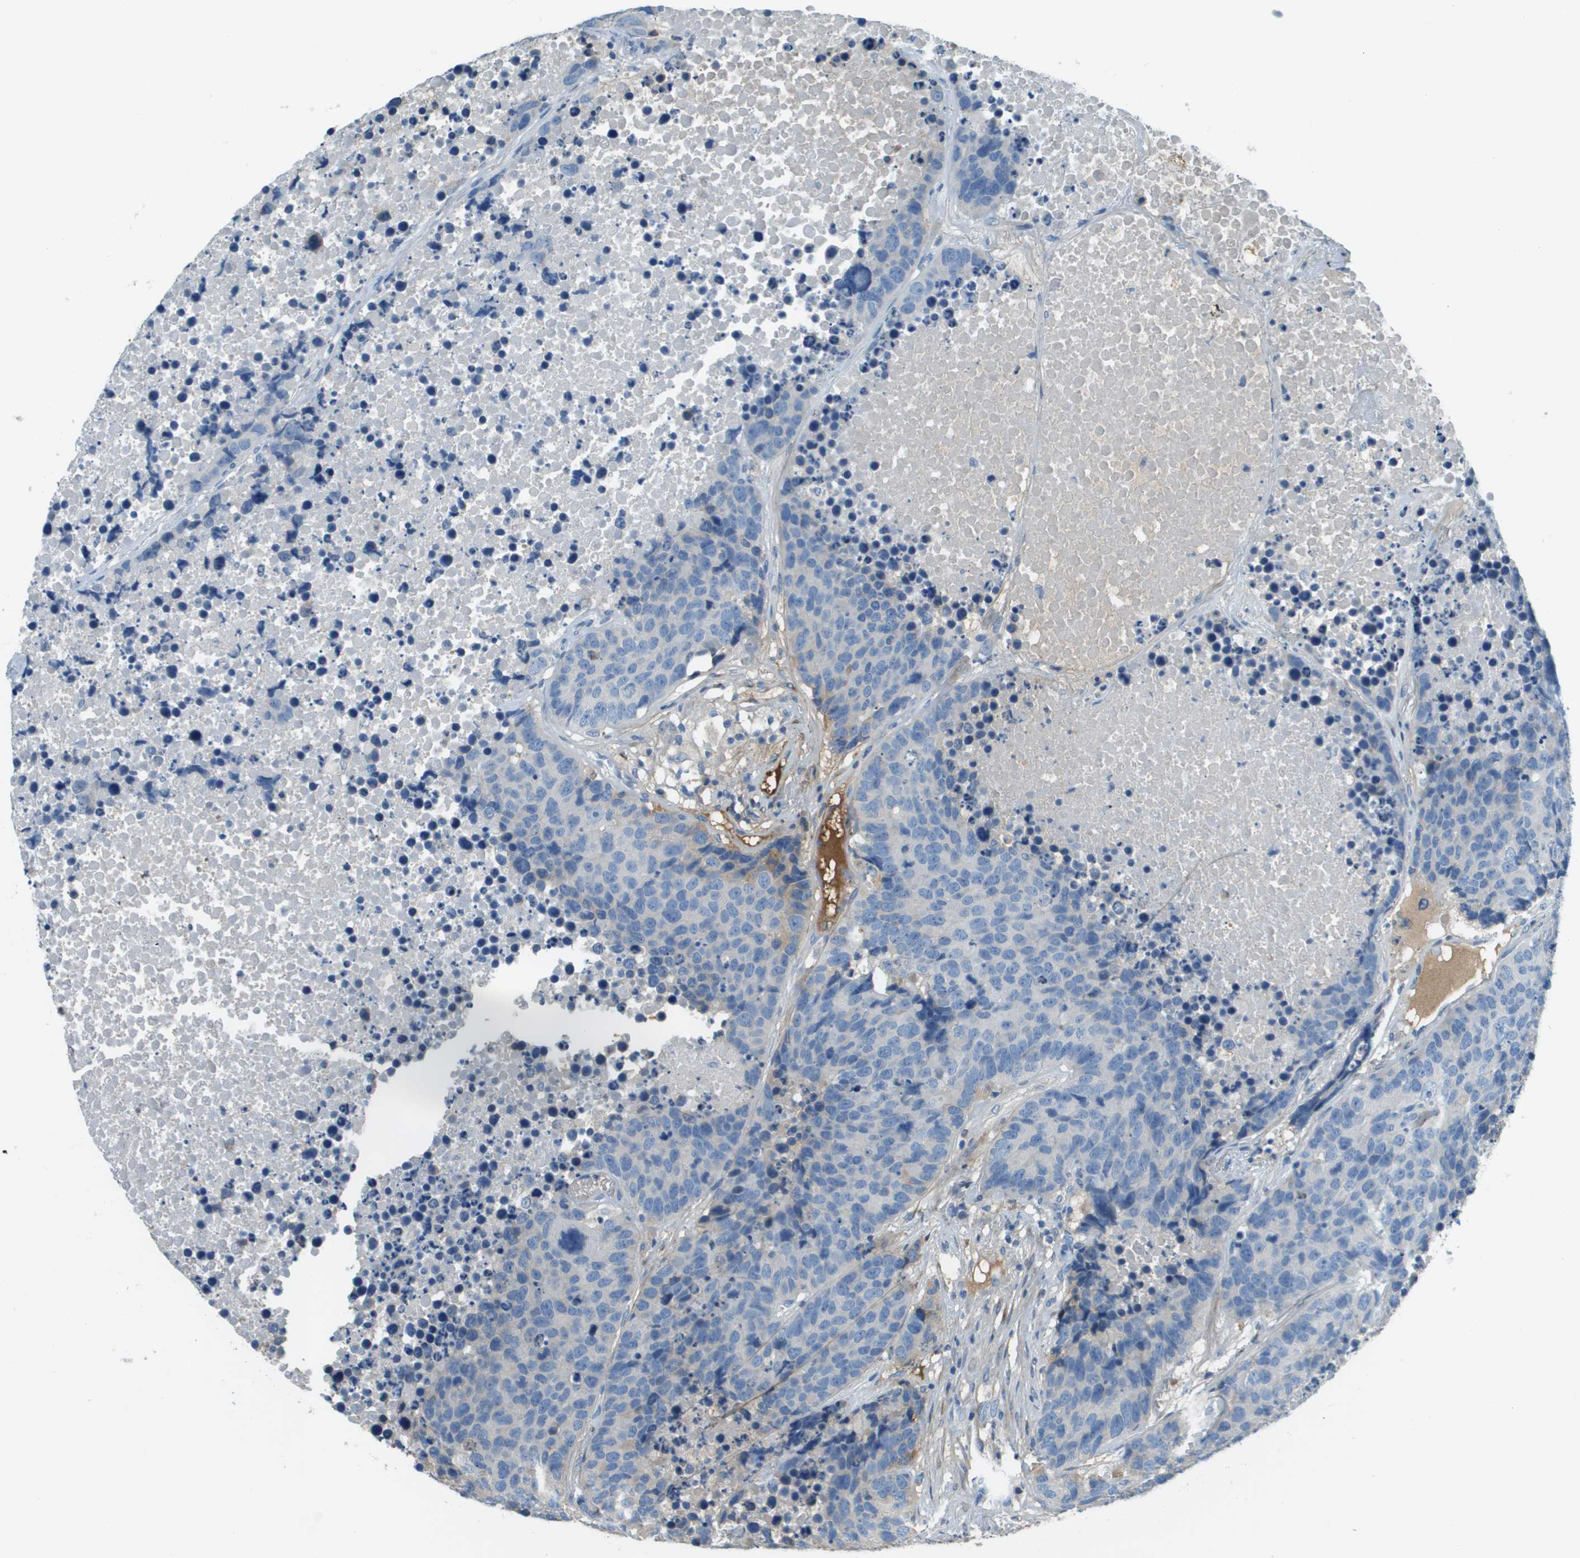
{"staining": {"intensity": "negative", "quantity": "none", "location": "none"}, "tissue": "carcinoid", "cell_type": "Tumor cells", "image_type": "cancer", "snomed": [{"axis": "morphology", "description": "Carcinoid, malignant, NOS"}, {"axis": "topography", "description": "Lung"}], "caption": "There is no significant staining in tumor cells of carcinoid (malignant).", "gene": "DCN", "patient": {"sex": "male", "age": 60}}